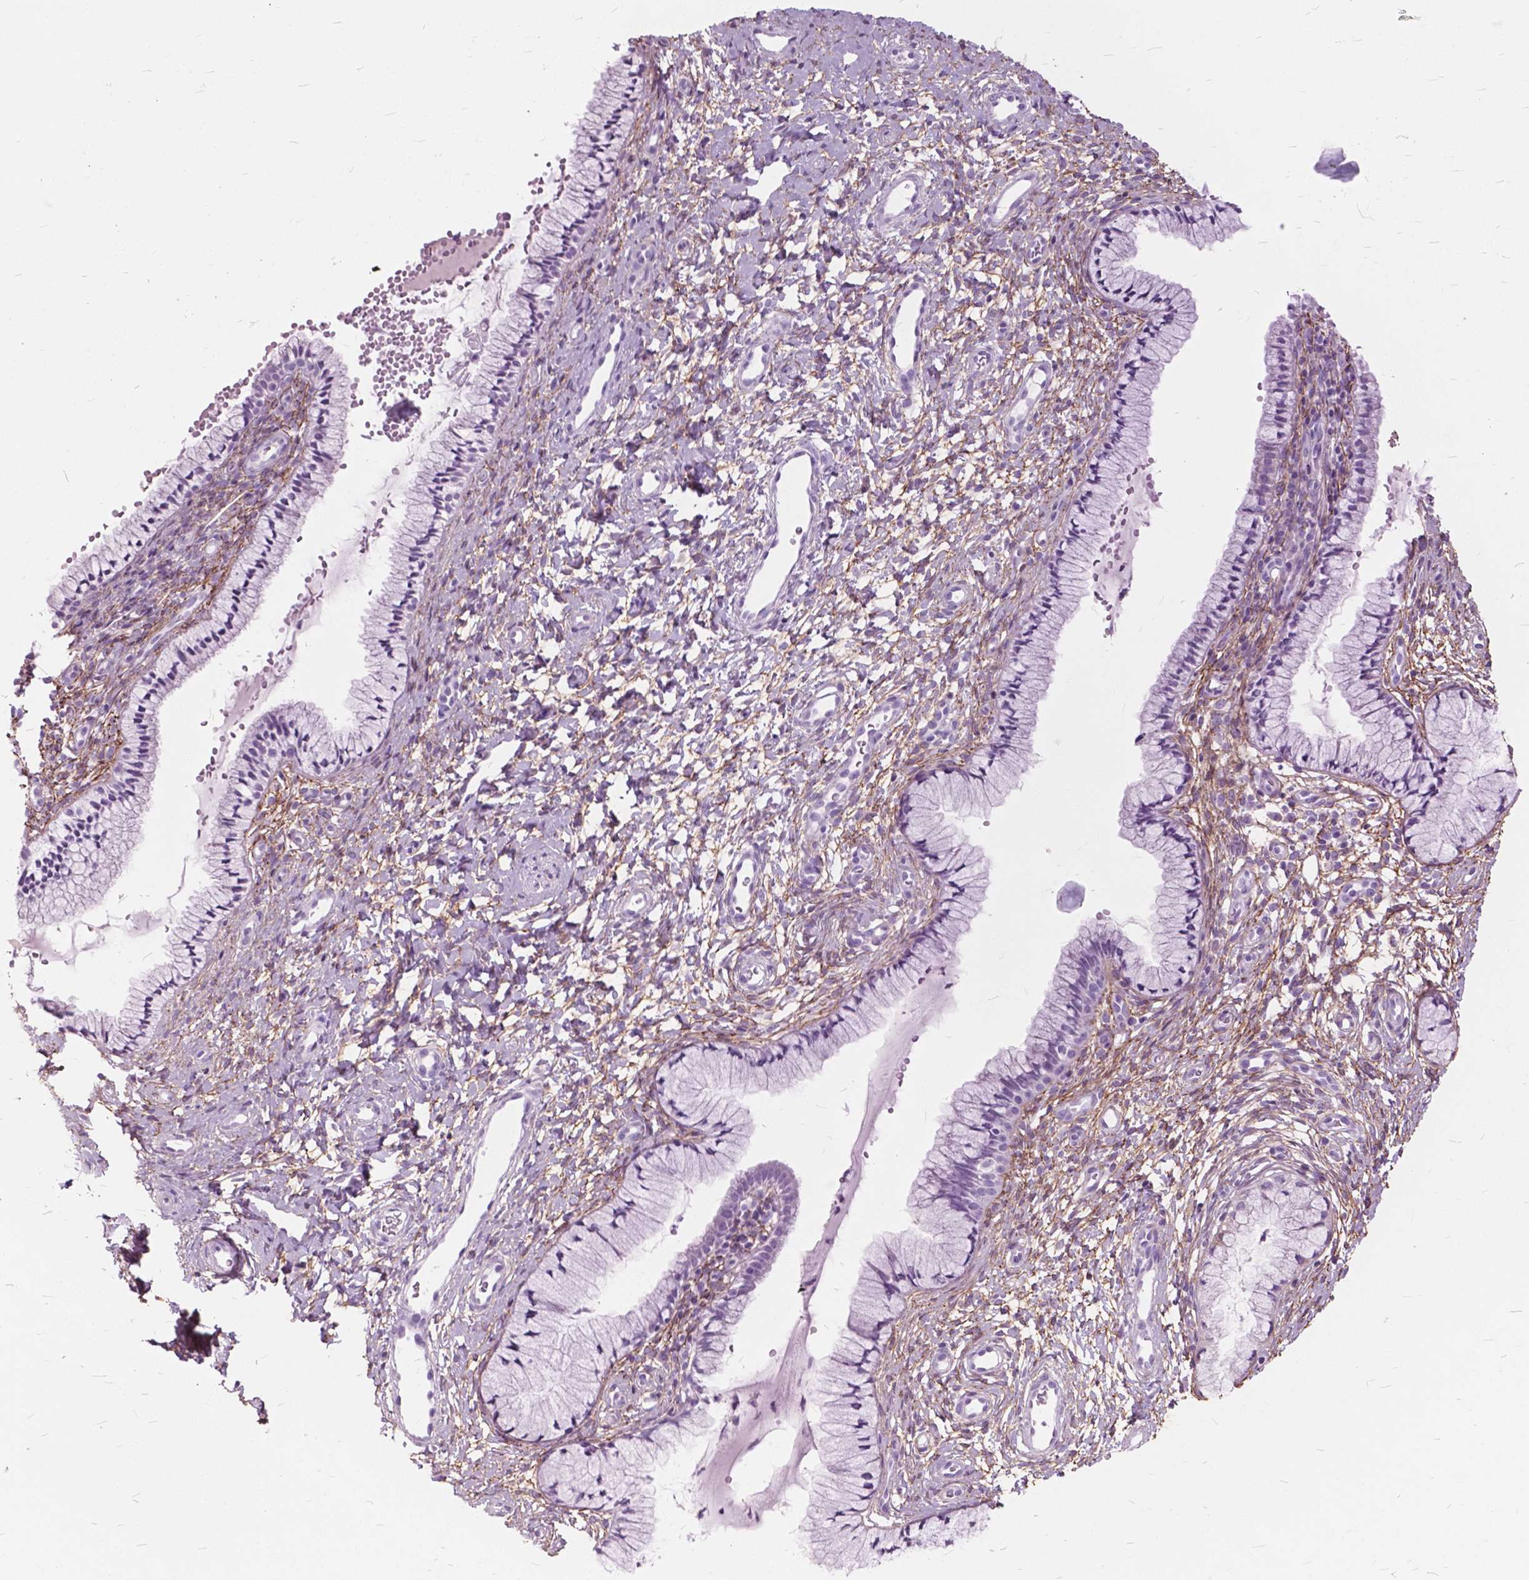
{"staining": {"intensity": "negative", "quantity": "none", "location": "none"}, "tissue": "cervix", "cell_type": "Glandular cells", "image_type": "normal", "snomed": [{"axis": "morphology", "description": "Normal tissue, NOS"}, {"axis": "topography", "description": "Cervix"}], "caption": "Immunohistochemistry (IHC) micrograph of normal cervix: cervix stained with DAB reveals no significant protein positivity in glandular cells.", "gene": "GDF9", "patient": {"sex": "female", "age": 36}}